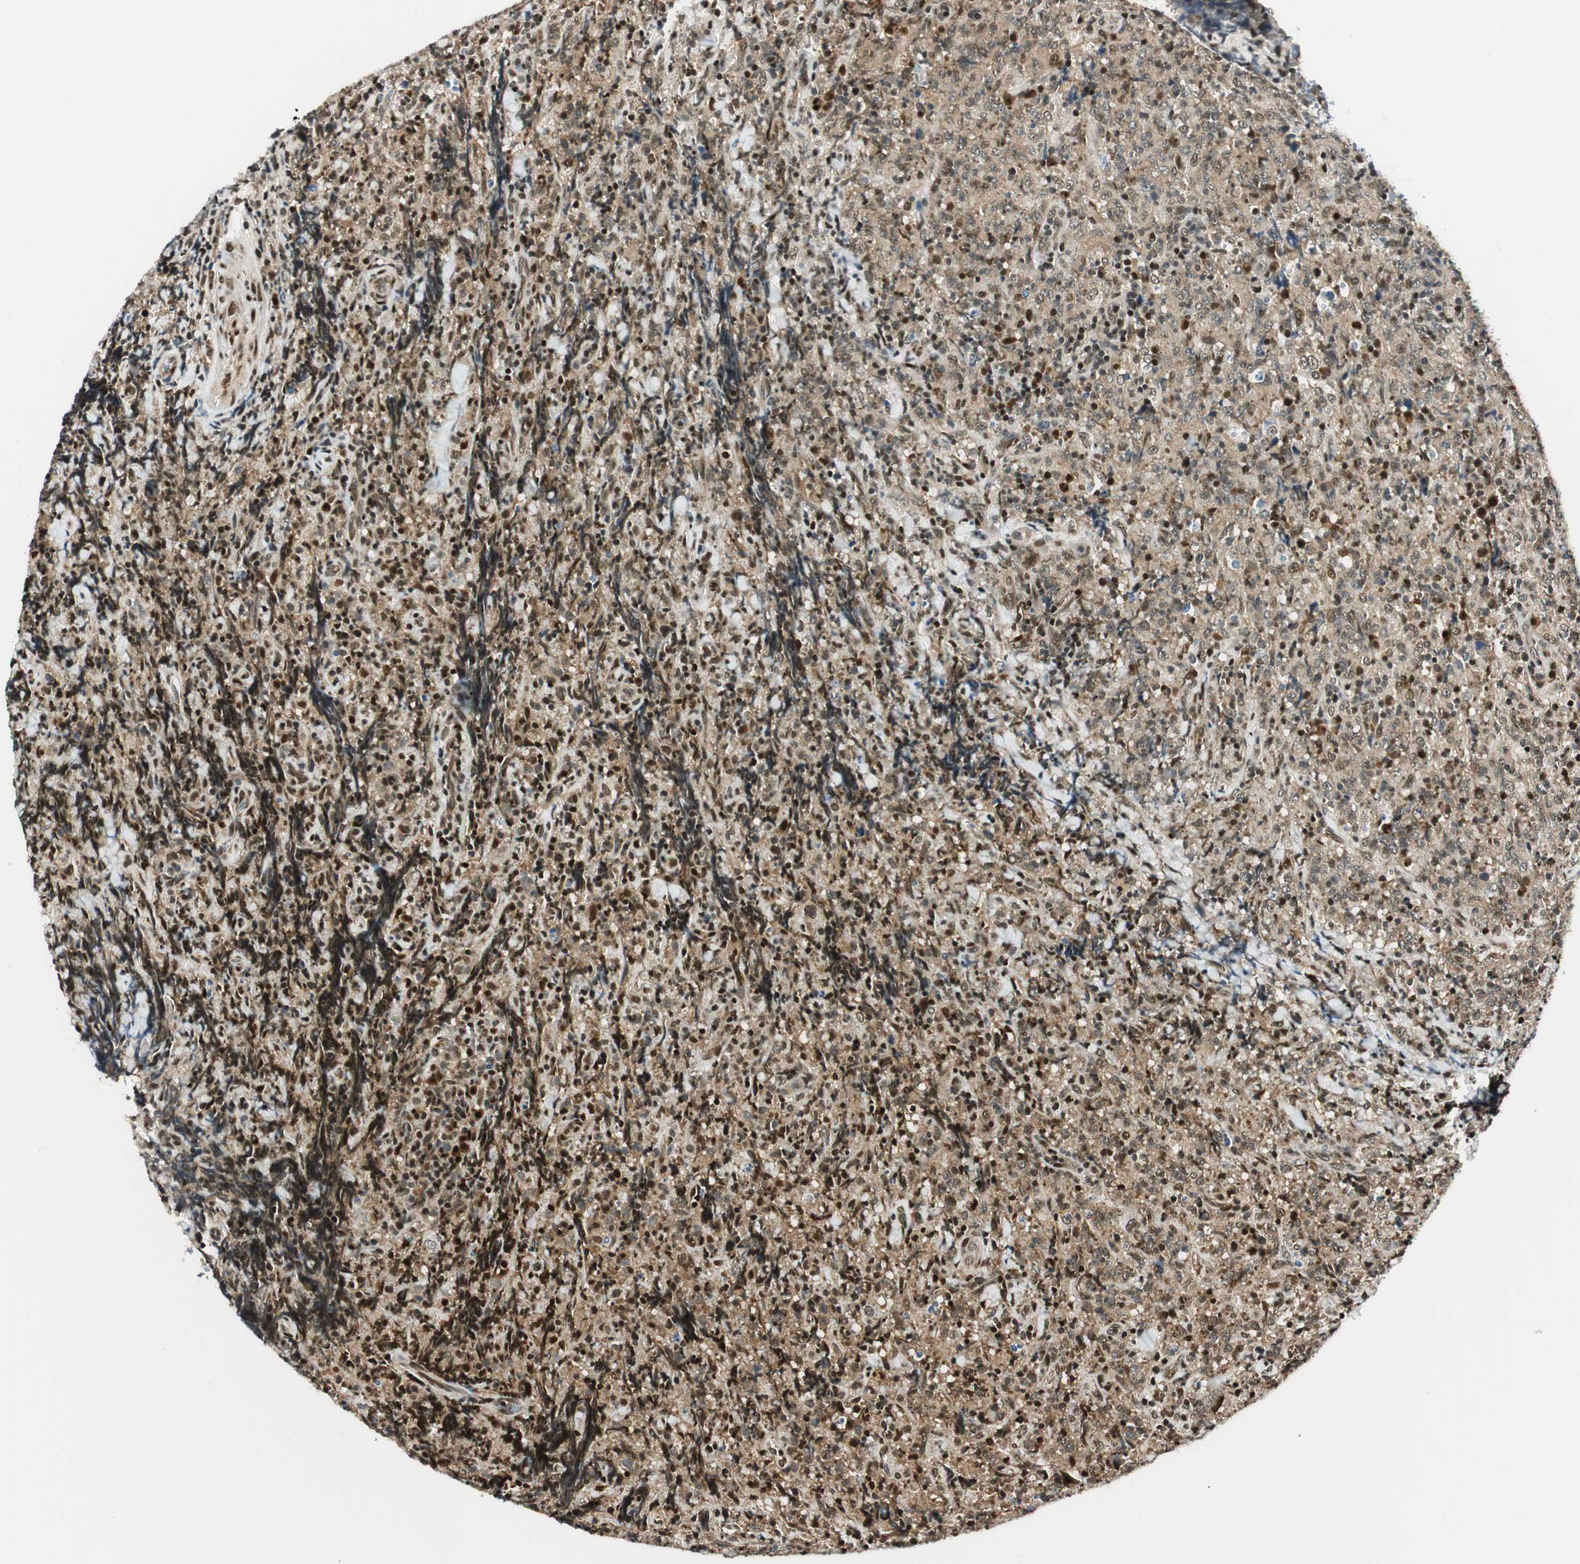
{"staining": {"intensity": "weak", "quantity": ">75%", "location": "cytoplasmic/membranous"}, "tissue": "lymphoma", "cell_type": "Tumor cells", "image_type": "cancer", "snomed": [{"axis": "morphology", "description": "Malignant lymphoma, non-Hodgkin's type, High grade"}, {"axis": "topography", "description": "Tonsil"}], "caption": "Brown immunohistochemical staining in human lymphoma demonstrates weak cytoplasmic/membranous expression in approximately >75% of tumor cells. (IHC, brightfield microscopy, high magnification).", "gene": "RING1", "patient": {"sex": "female", "age": 36}}